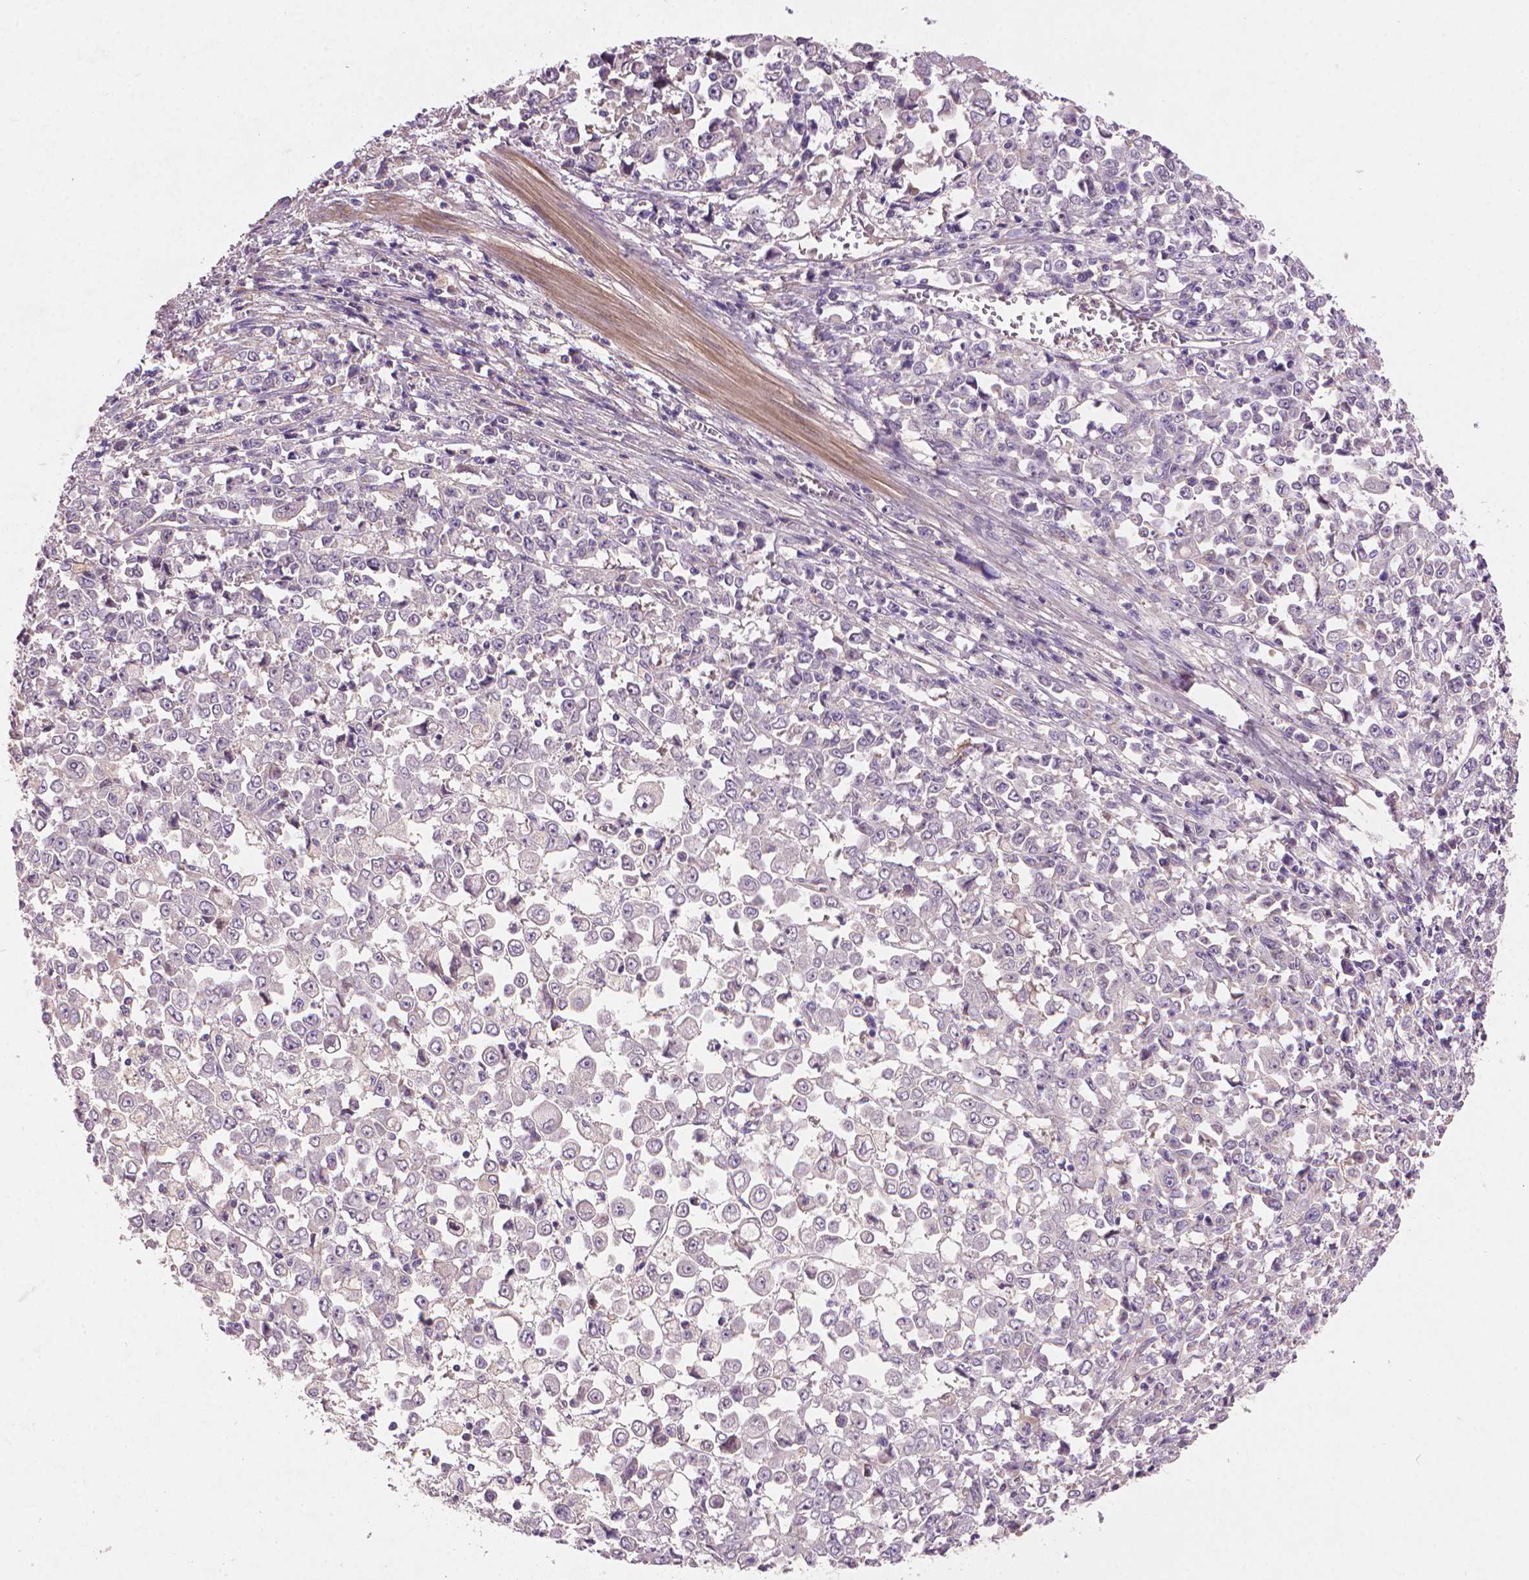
{"staining": {"intensity": "negative", "quantity": "none", "location": "none"}, "tissue": "stomach cancer", "cell_type": "Tumor cells", "image_type": "cancer", "snomed": [{"axis": "morphology", "description": "Adenocarcinoma, NOS"}, {"axis": "topography", "description": "Stomach, upper"}], "caption": "Immunohistochemistry image of human stomach adenocarcinoma stained for a protein (brown), which reveals no positivity in tumor cells.", "gene": "AMMECR1", "patient": {"sex": "male", "age": 70}}